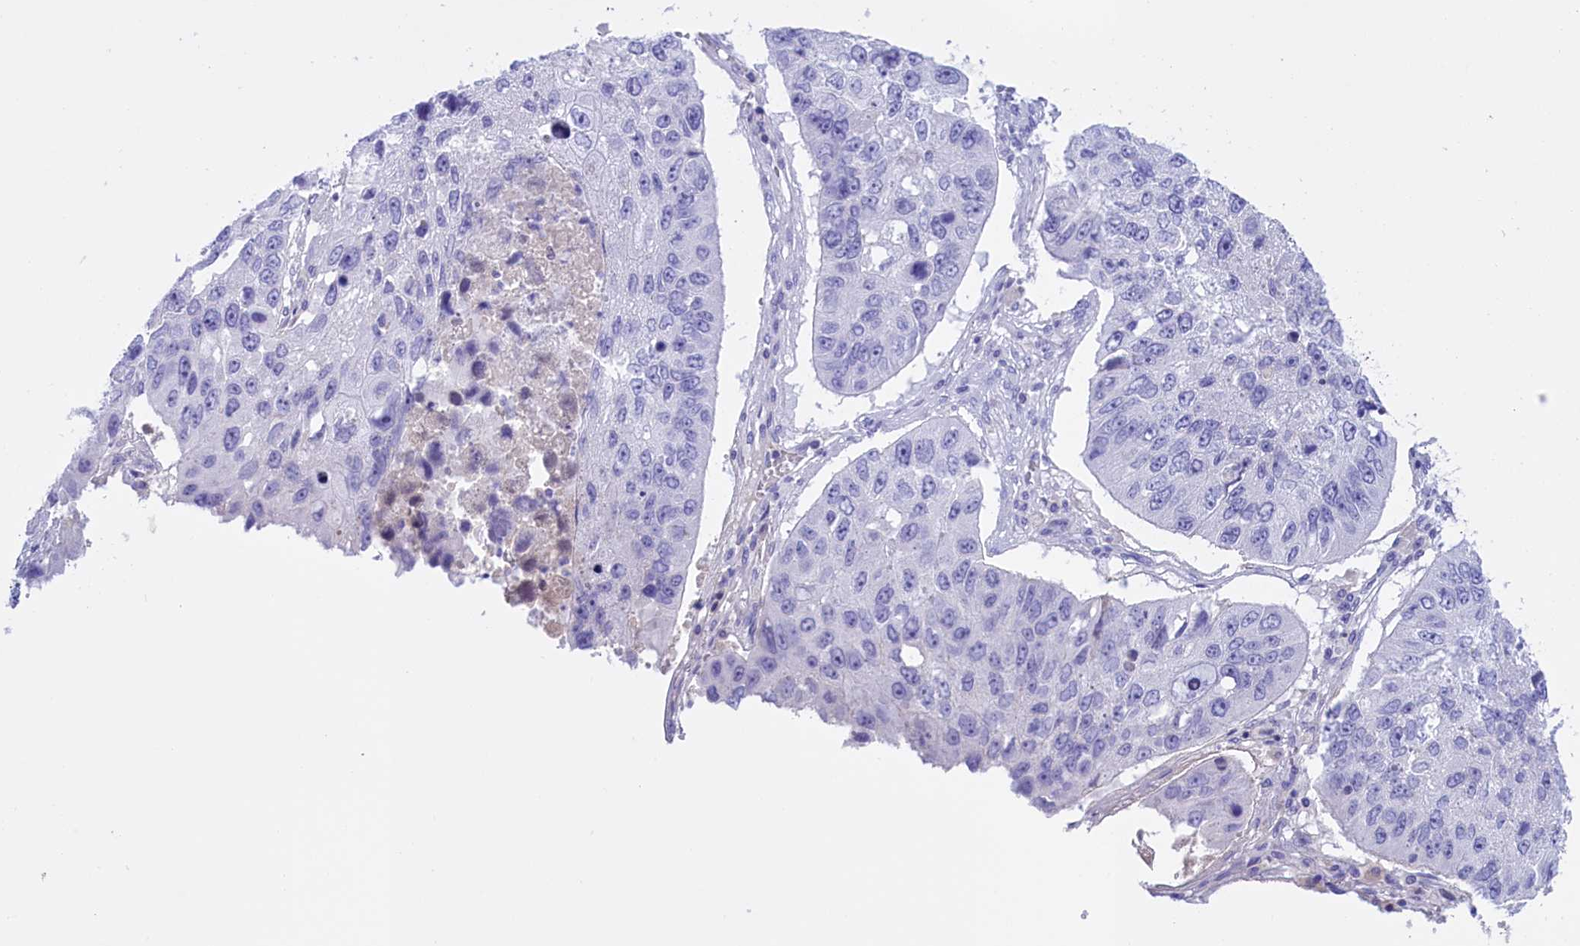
{"staining": {"intensity": "negative", "quantity": "none", "location": "none"}, "tissue": "lung cancer", "cell_type": "Tumor cells", "image_type": "cancer", "snomed": [{"axis": "morphology", "description": "Squamous cell carcinoma, NOS"}, {"axis": "topography", "description": "Lung"}], "caption": "Image shows no protein staining in tumor cells of lung cancer (squamous cell carcinoma) tissue. (DAB IHC with hematoxylin counter stain).", "gene": "PROK2", "patient": {"sex": "male", "age": 61}}